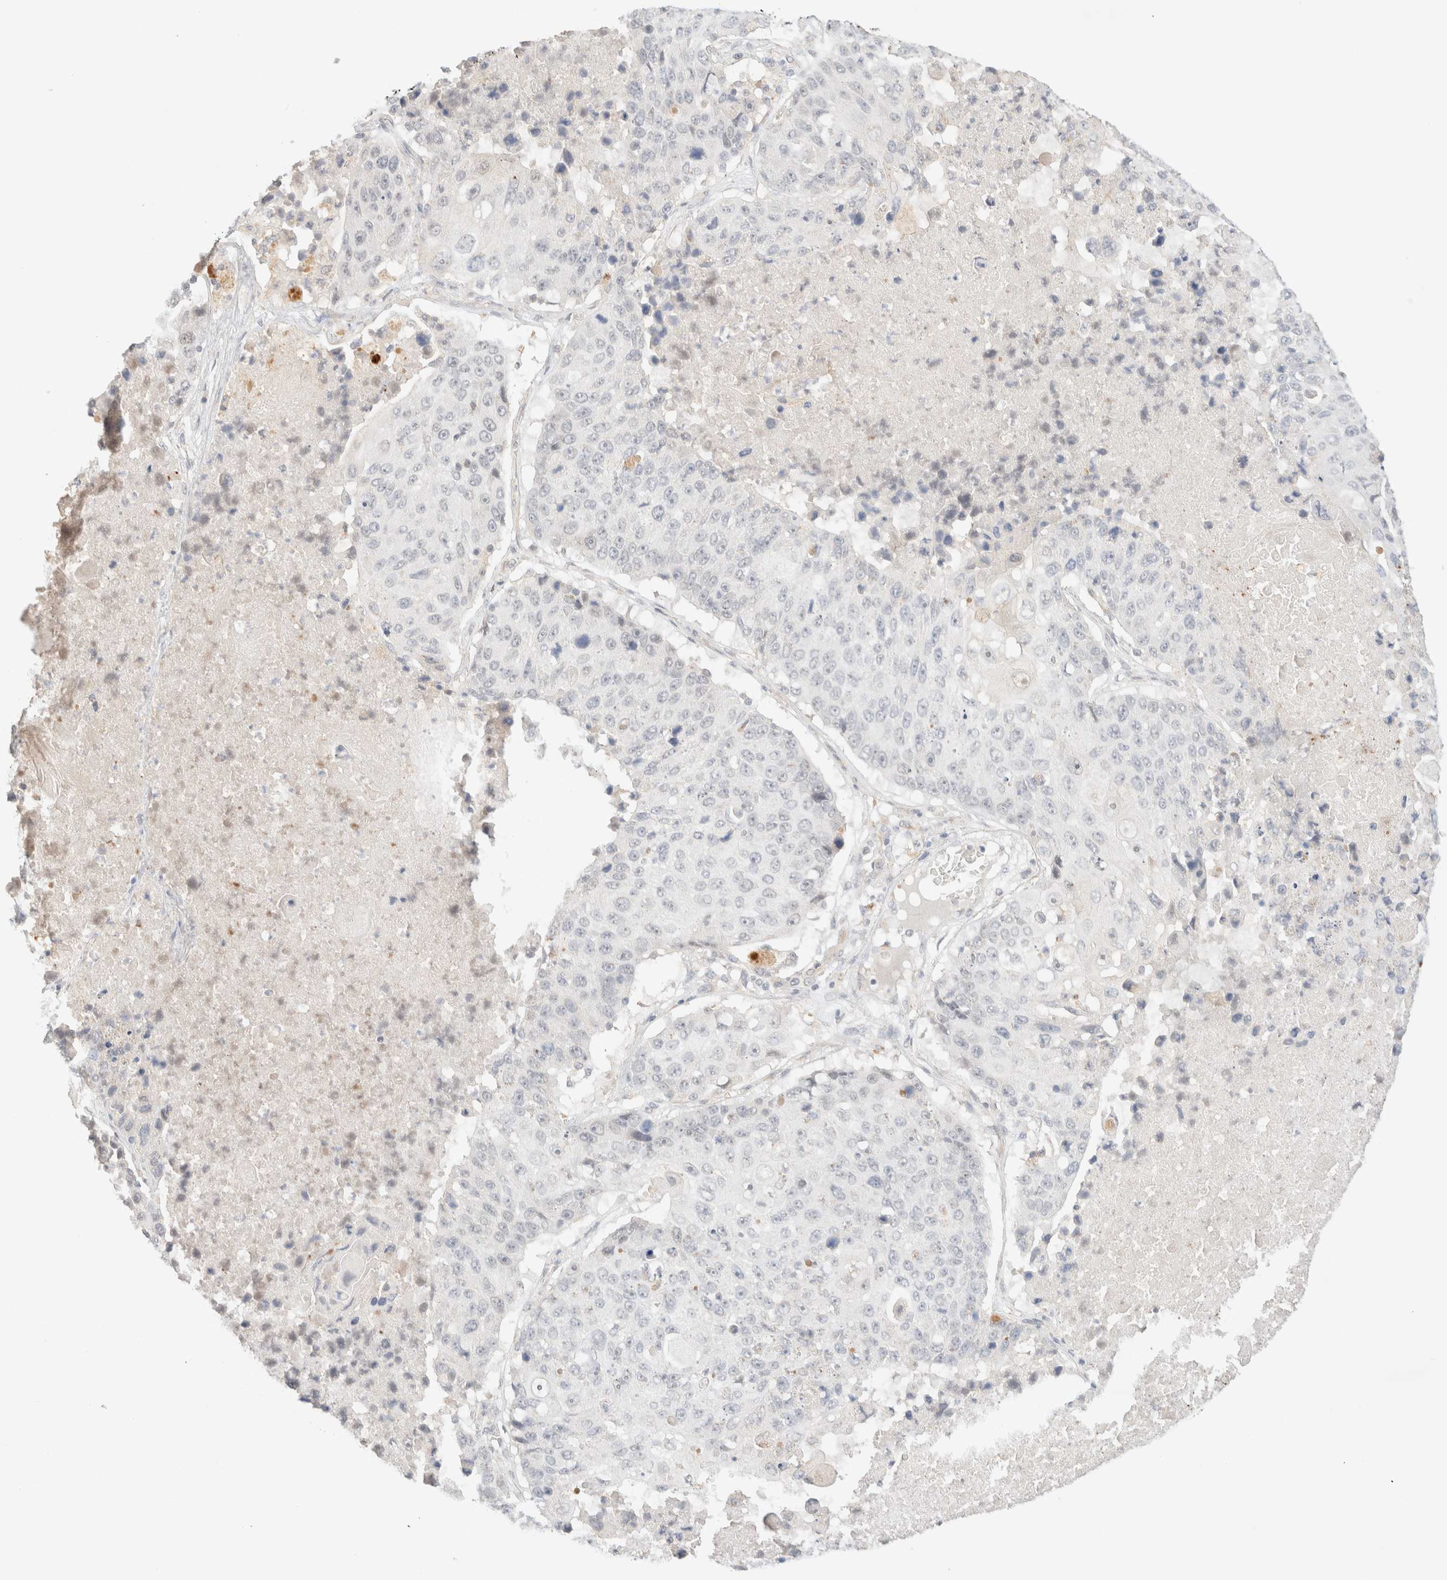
{"staining": {"intensity": "negative", "quantity": "none", "location": "none"}, "tissue": "lung cancer", "cell_type": "Tumor cells", "image_type": "cancer", "snomed": [{"axis": "morphology", "description": "Squamous cell carcinoma, NOS"}, {"axis": "topography", "description": "Lung"}], "caption": "High magnification brightfield microscopy of squamous cell carcinoma (lung) stained with DAB (brown) and counterstained with hematoxylin (blue): tumor cells show no significant expression.", "gene": "SNTB1", "patient": {"sex": "male", "age": 61}}